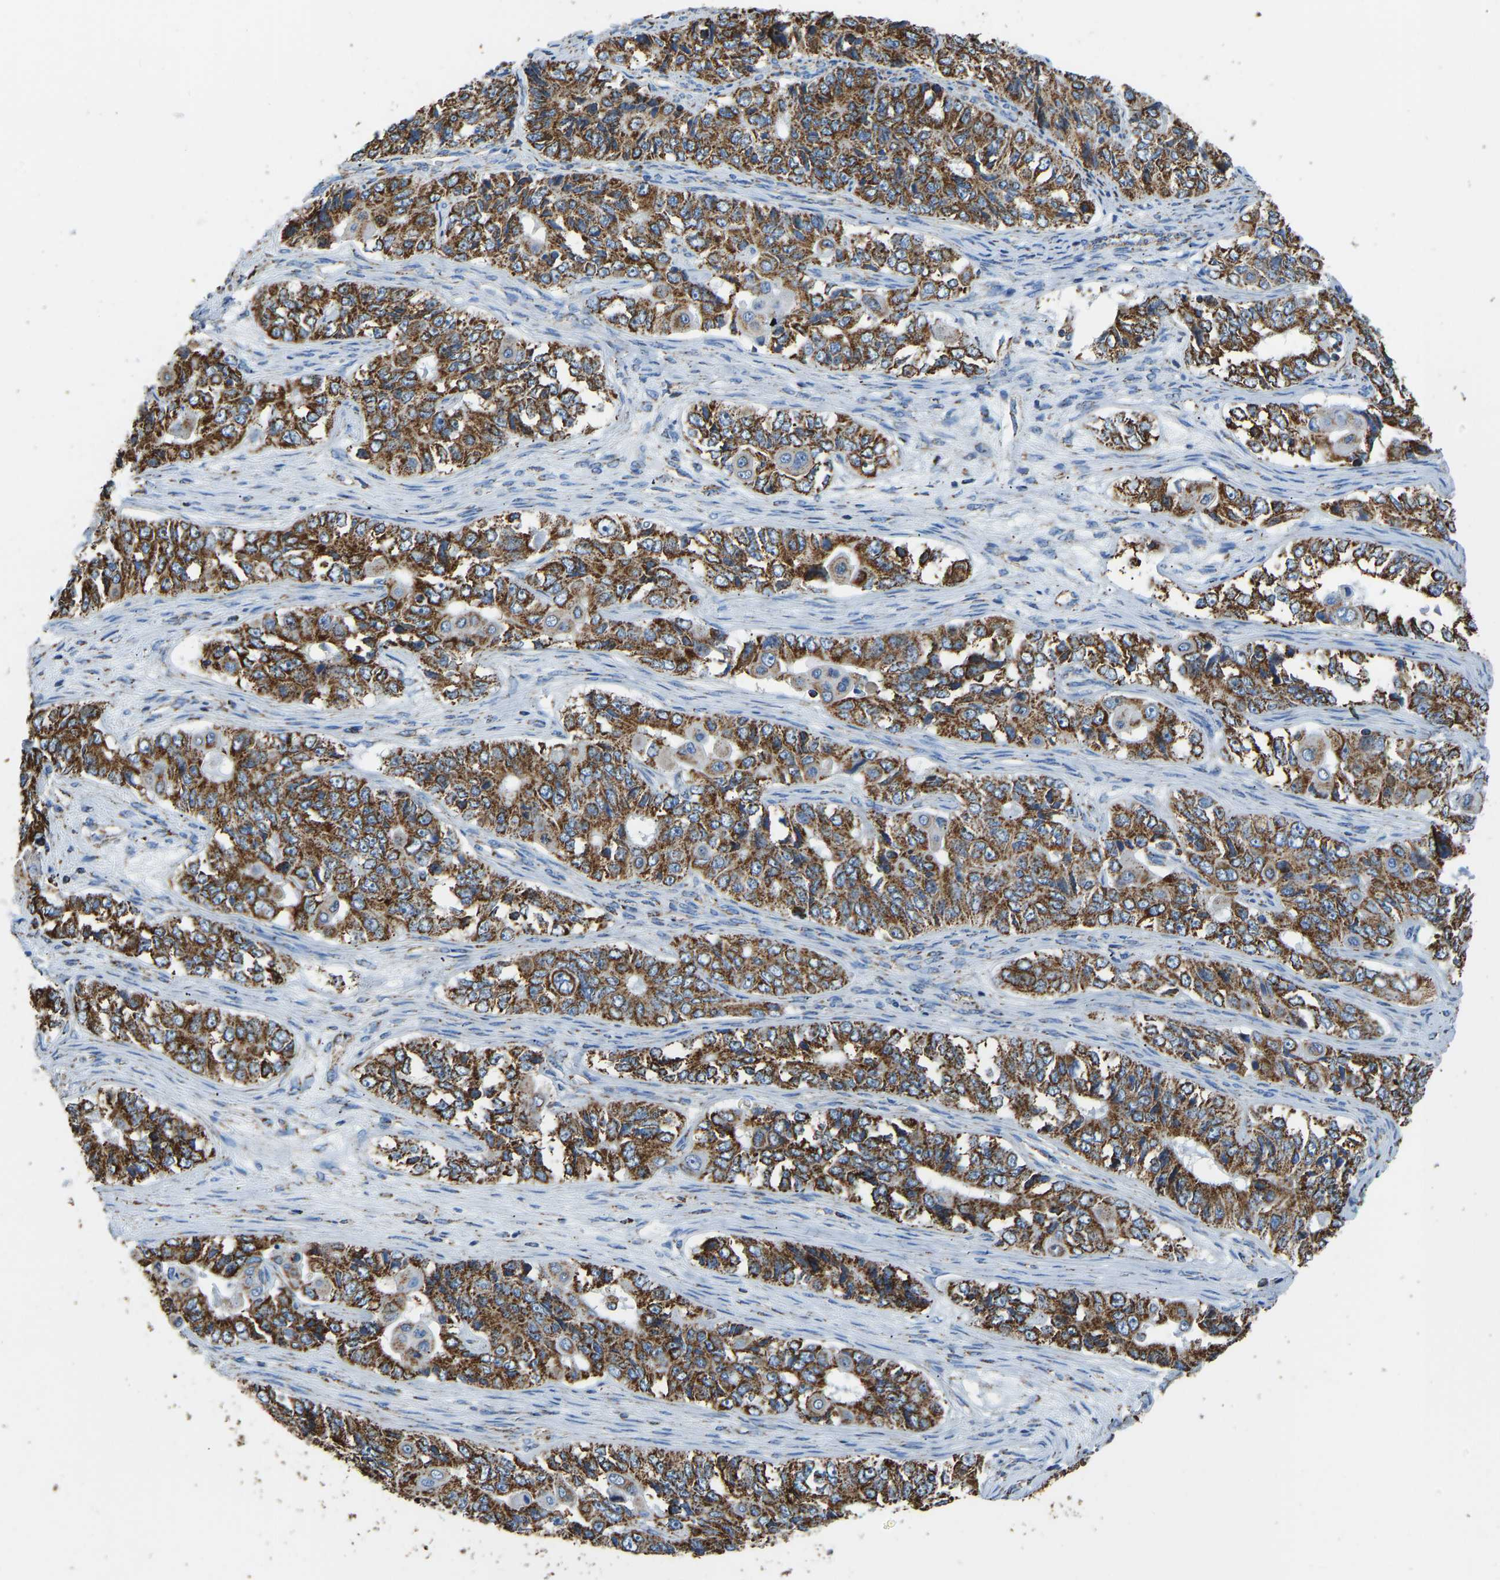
{"staining": {"intensity": "moderate", "quantity": ">75%", "location": "cytoplasmic/membranous"}, "tissue": "ovarian cancer", "cell_type": "Tumor cells", "image_type": "cancer", "snomed": [{"axis": "morphology", "description": "Carcinoma, endometroid"}, {"axis": "topography", "description": "Ovary"}], "caption": "Tumor cells display moderate cytoplasmic/membranous positivity in about >75% of cells in ovarian cancer (endometroid carcinoma).", "gene": "IRX6", "patient": {"sex": "female", "age": 51}}